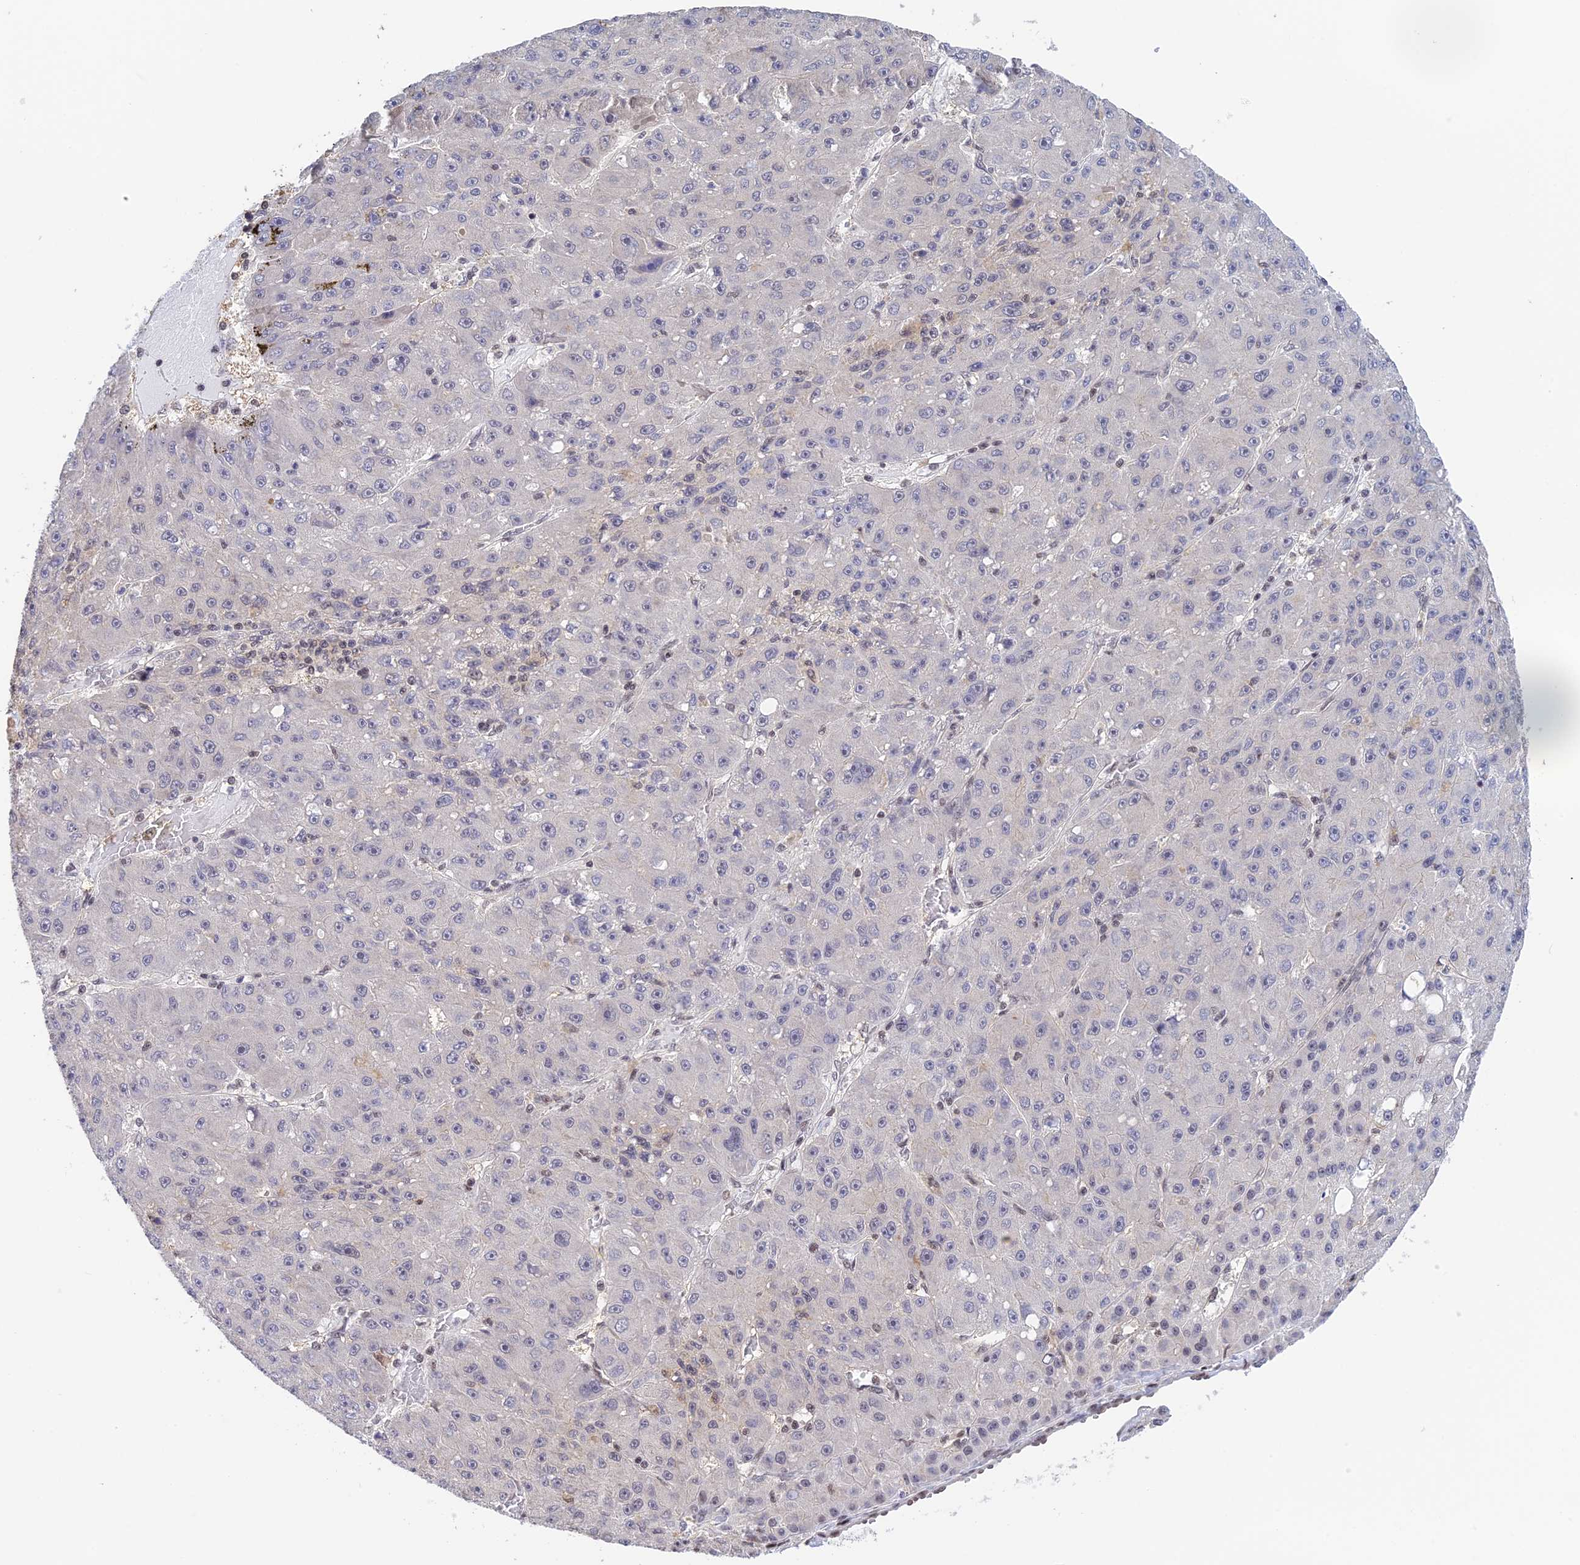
{"staining": {"intensity": "negative", "quantity": "none", "location": "none"}, "tissue": "liver cancer", "cell_type": "Tumor cells", "image_type": "cancer", "snomed": [{"axis": "morphology", "description": "Carcinoma, Hepatocellular, NOS"}, {"axis": "topography", "description": "Liver"}], "caption": "This is a micrograph of immunohistochemistry (IHC) staining of liver cancer (hepatocellular carcinoma), which shows no positivity in tumor cells.", "gene": "THAP11", "patient": {"sex": "male", "age": 67}}